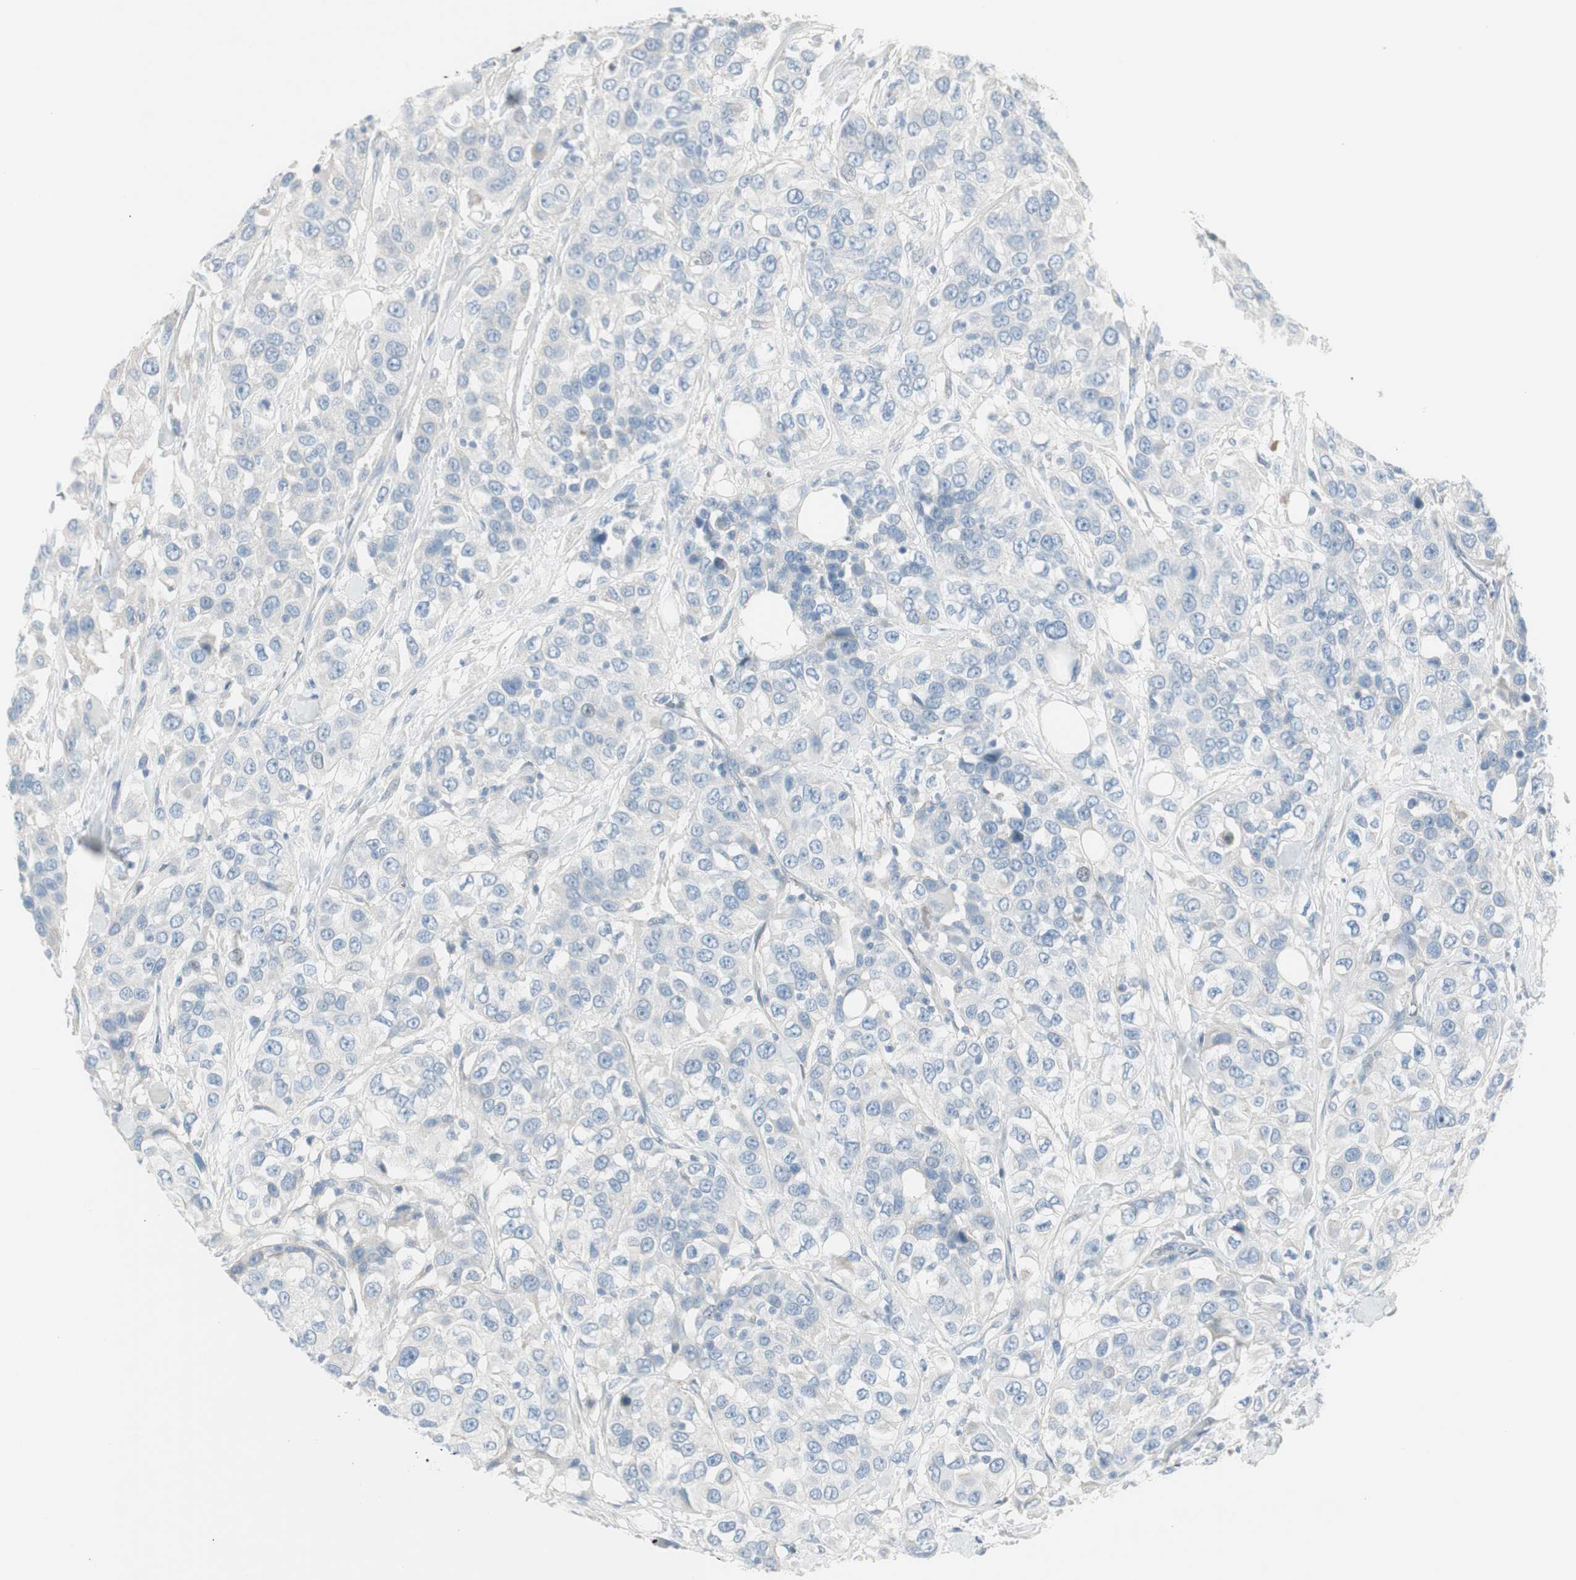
{"staining": {"intensity": "negative", "quantity": "none", "location": "none"}, "tissue": "urothelial cancer", "cell_type": "Tumor cells", "image_type": "cancer", "snomed": [{"axis": "morphology", "description": "Urothelial carcinoma, High grade"}, {"axis": "topography", "description": "Urinary bladder"}], "caption": "Tumor cells show no significant protein staining in high-grade urothelial carcinoma. (Stains: DAB (3,3'-diaminobenzidine) immunohistochemistry with hematoxylin counter stain, Microscopy: brightfield microscopy at high magnification).", "gene": "CACNA2D1", "patient": {"sex": "female", "age": 80}}